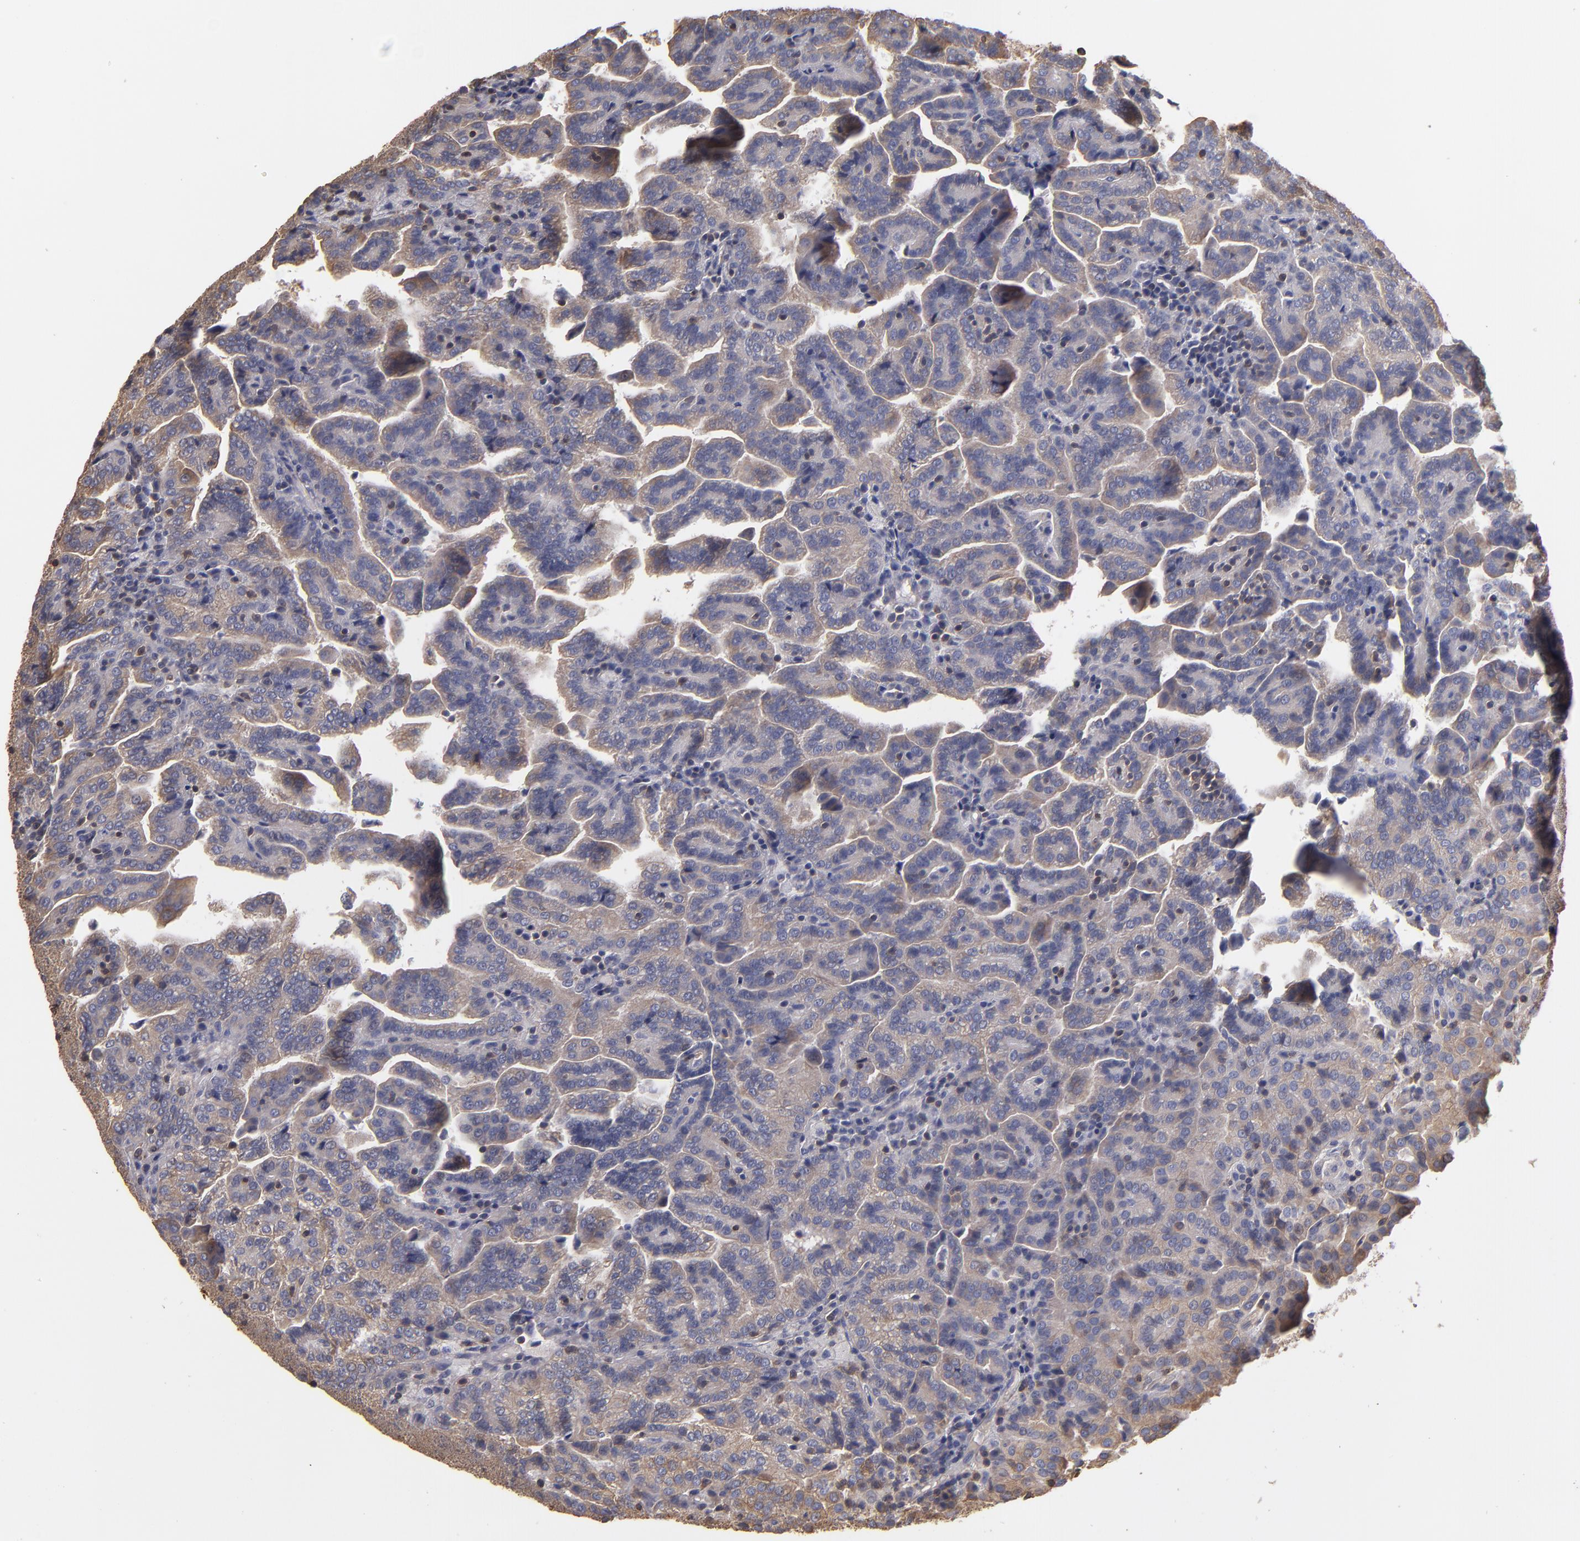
{"staining": {"intensity": "weak", "quantity": "25%-75%", "location": "cytoplasmic/membranous"}, "tissue": "renal cancer", "cell_type": "Tumor cells", "image_type": "cancer", "snomed": [{"axis": "morphology", "description": "Adenocarcinoma, NOS"}, {"axis": "topography", "description": "Kidney"}], "caption": "Weak cytoplasmic/membranous expression is appreciated in approximately 25%-75% of tumor cells in renal cancer (adenocarcinoma).", "gene": "ESYT2", "patient": {"sex": "male", "age": 61}}